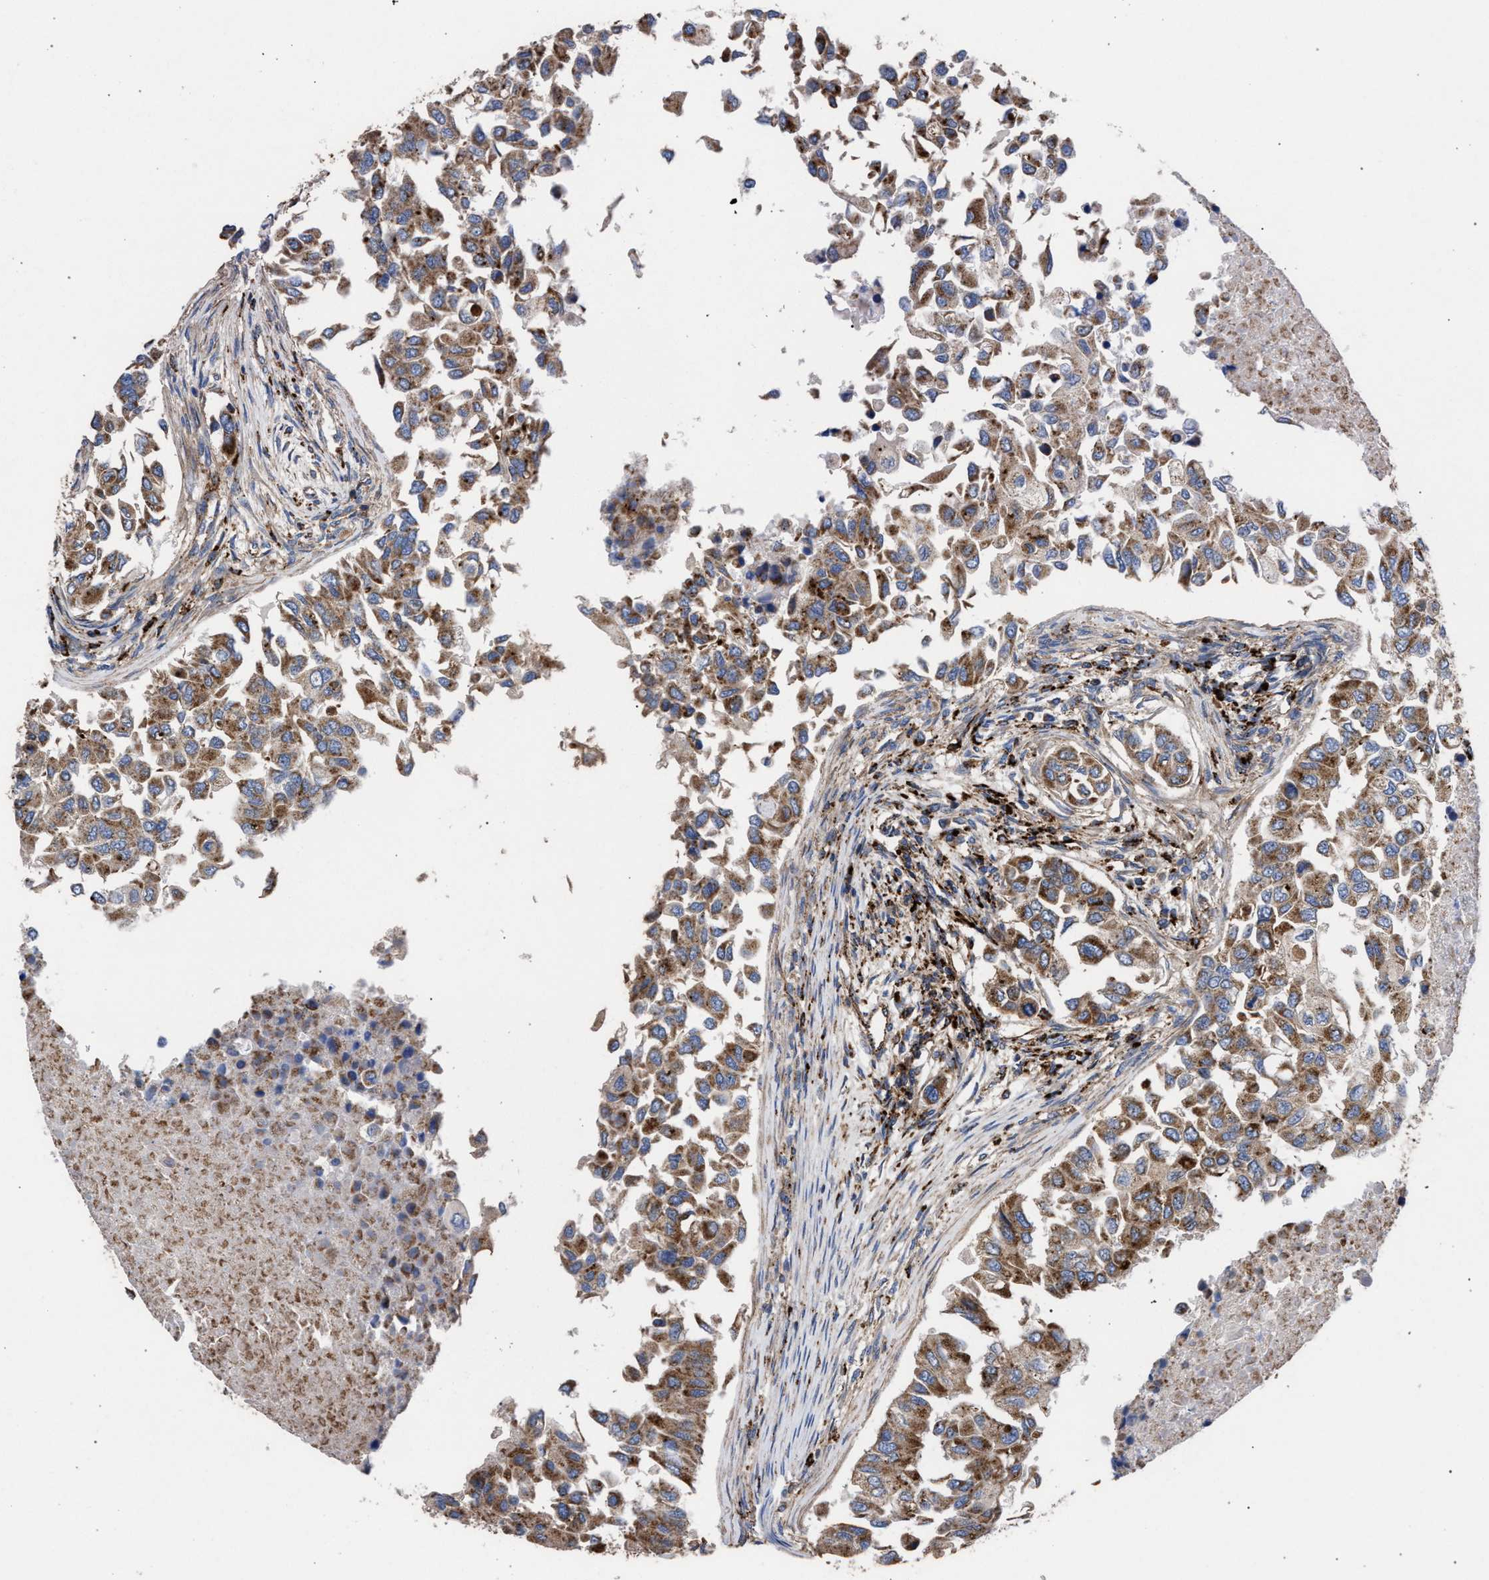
{"staining": {"intensity": "moderate", "quantity": ">75%", "location": "cytoplasmic/membranous"}, "tissue": "breast cancer", "cell_type": "Tumor cells", "image_type": "cancer", "snomed": [{"axis": "morphology", "description": "Normal tissue, NOS"}, {"axis": "morphology", "description": "Duct carcinoma"}, {"axis": "topography", "description": "Breast"}], "caption": "Immunohistochemistry (IHC) photomicrograph of neoplastic tissue: invasive ductal carcinoma (breast) stained using immunohistochemistry (IHC) demonstrates medium levels of moderate protein expression localized specifically in the cytoplasmic/membranous of tumor cells, appearing as a cytoplasmic/membranous brown color.", "gene": "PPT1", "patient": {"sex": "female", "age": 49}}